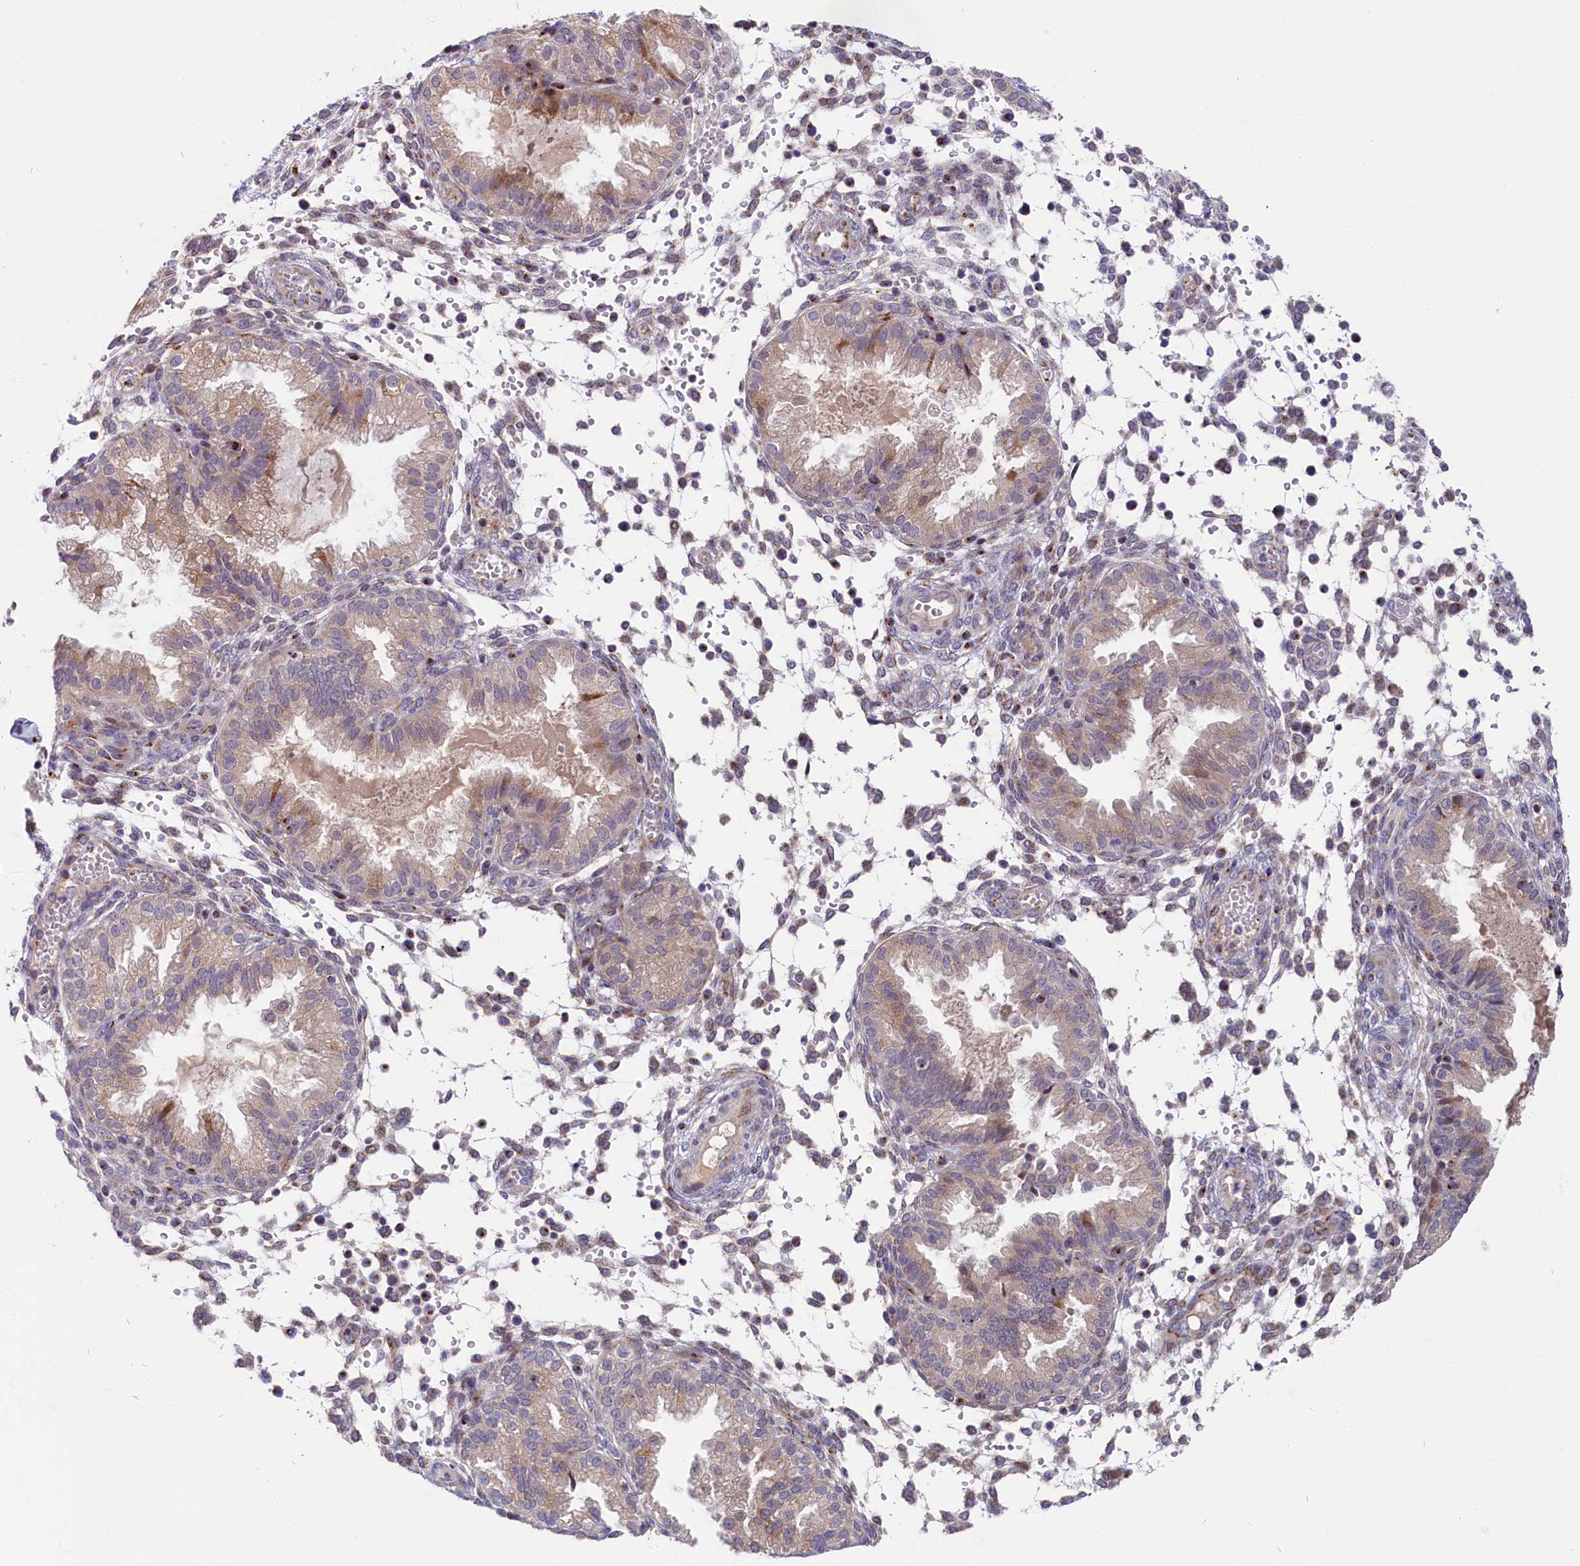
{"staining": {"intensity": "moderate", "quantity": "<25%", "location": "nuclear"}, "tissue": "endometrium", "cell_type": "Cells in endometrial stroma", "image_type": "normal", "snomed": [{"axis": "morphology", "description": "Normal tissue, NOS"}, {"axis": "topography", "description": "Endometrium"}], "caption": "Protein staining reveals moderate nuclear staining in approximately <25% of cells in endometrial stroma in normal endometrium. (DAB (3,3'-diaminobenzidine) IHC, brown staining for protein, blue staining for nuclei).", "gene": "CHST12", "patient": {"sex": "female", "age": 33}}